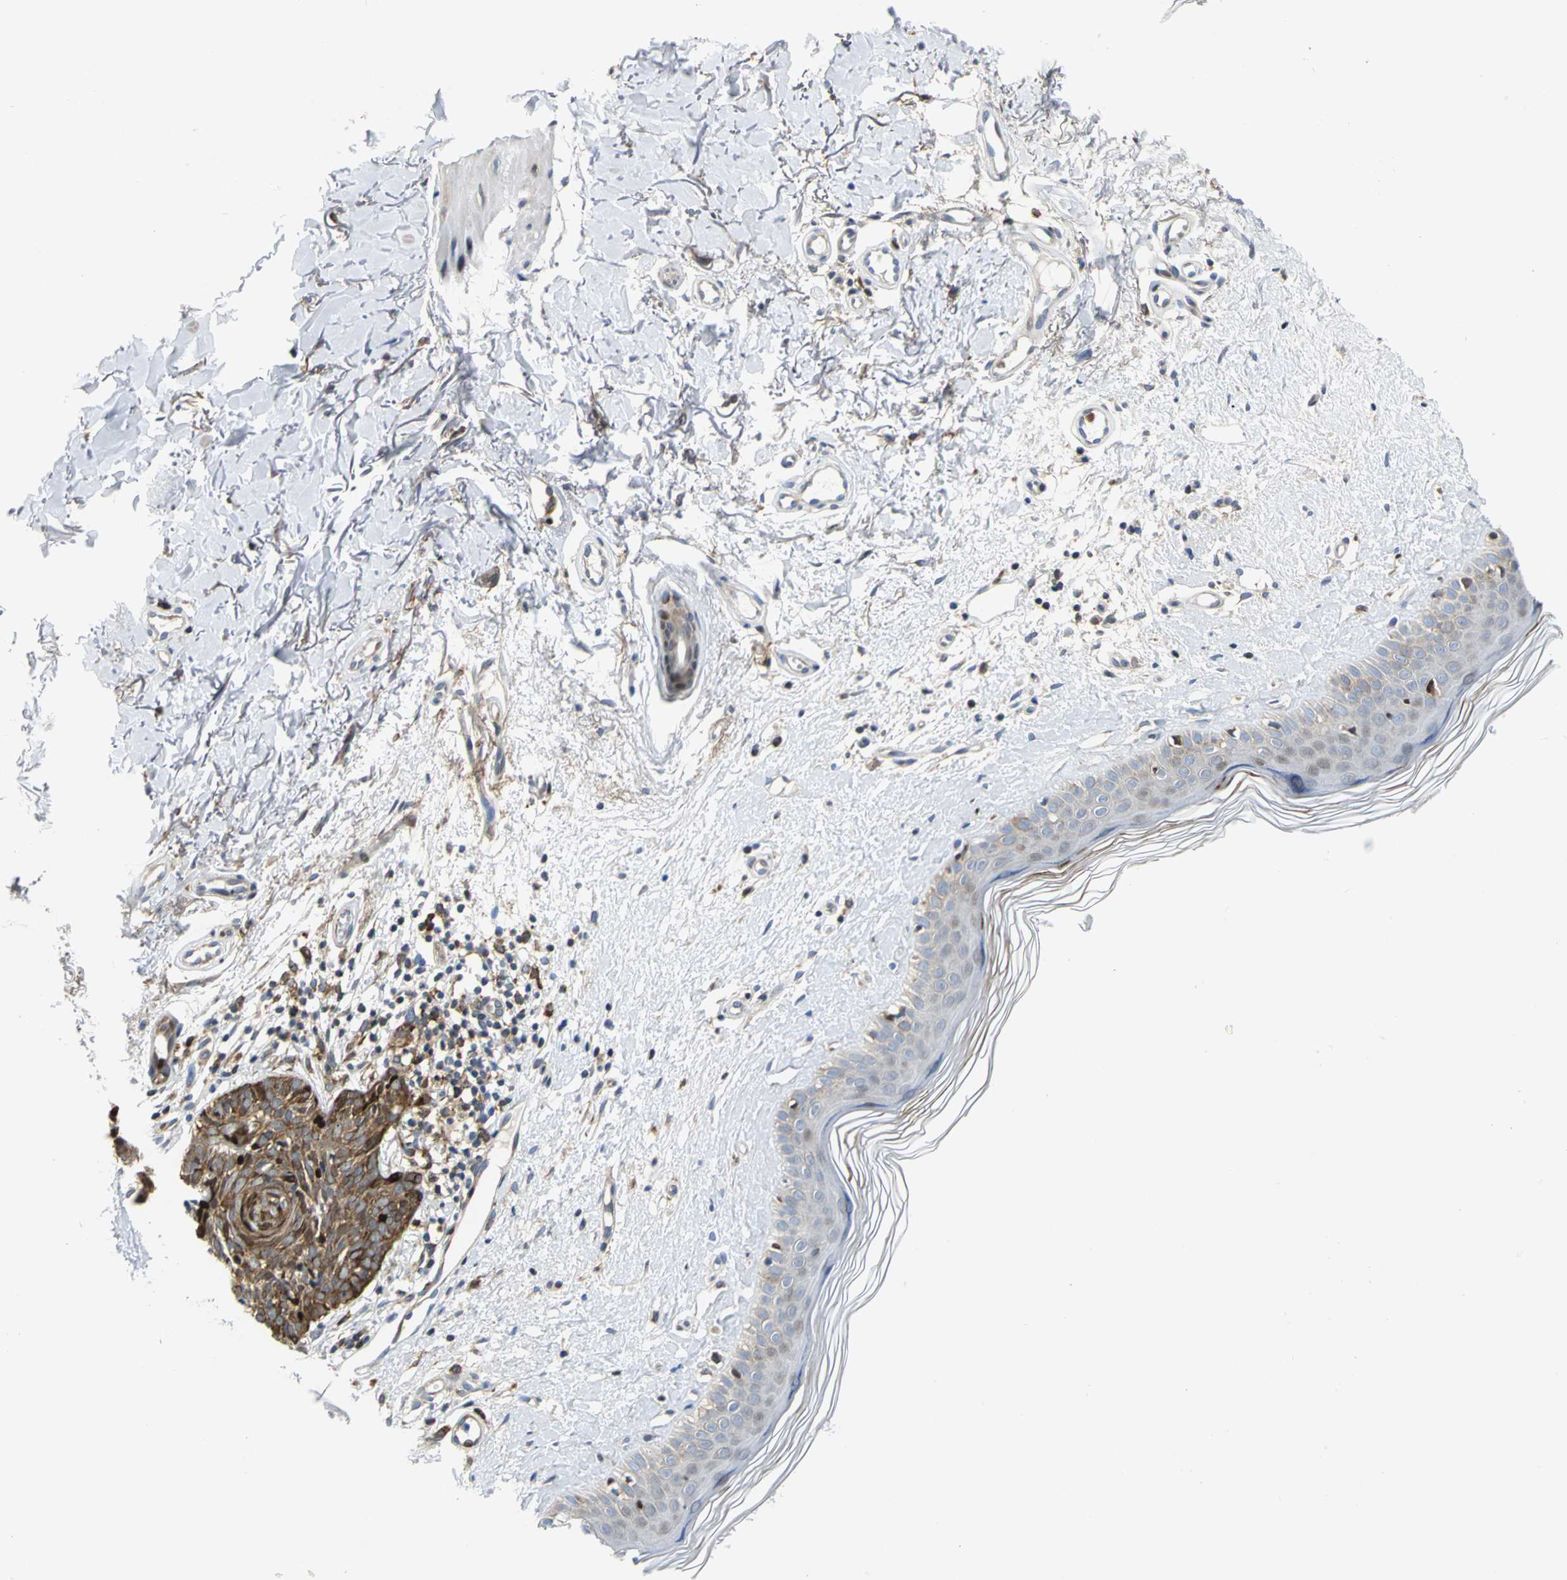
{"staining": {"intensity": "strong", "quantity": ">75%", "location": "cytoplasmic/membranous"}, "tissue": "skin cancer", "cell_type": "Tumor cells", "image_type": "cancer", "snomed": [{"axis": "morphology", "description": "Normal tissue, NOS"}, {"axis": "morphology", "description": "Basal cell carcinoma"}, {"axis": "topography", "description": "Skin"}], "caption": "An image of human skin cancer stained for a protein demonstrates strong cytoplasmic/membranous brown staining in tumor cells. The protein of interest is stained brown, and the nuclei are stained in blue (DAB (3,3'-diaminobenzidine) IHC with brightfield microscopy, high magnification).", "gene": "YBX1", "patient": {"sex": "female", "age": 61}}